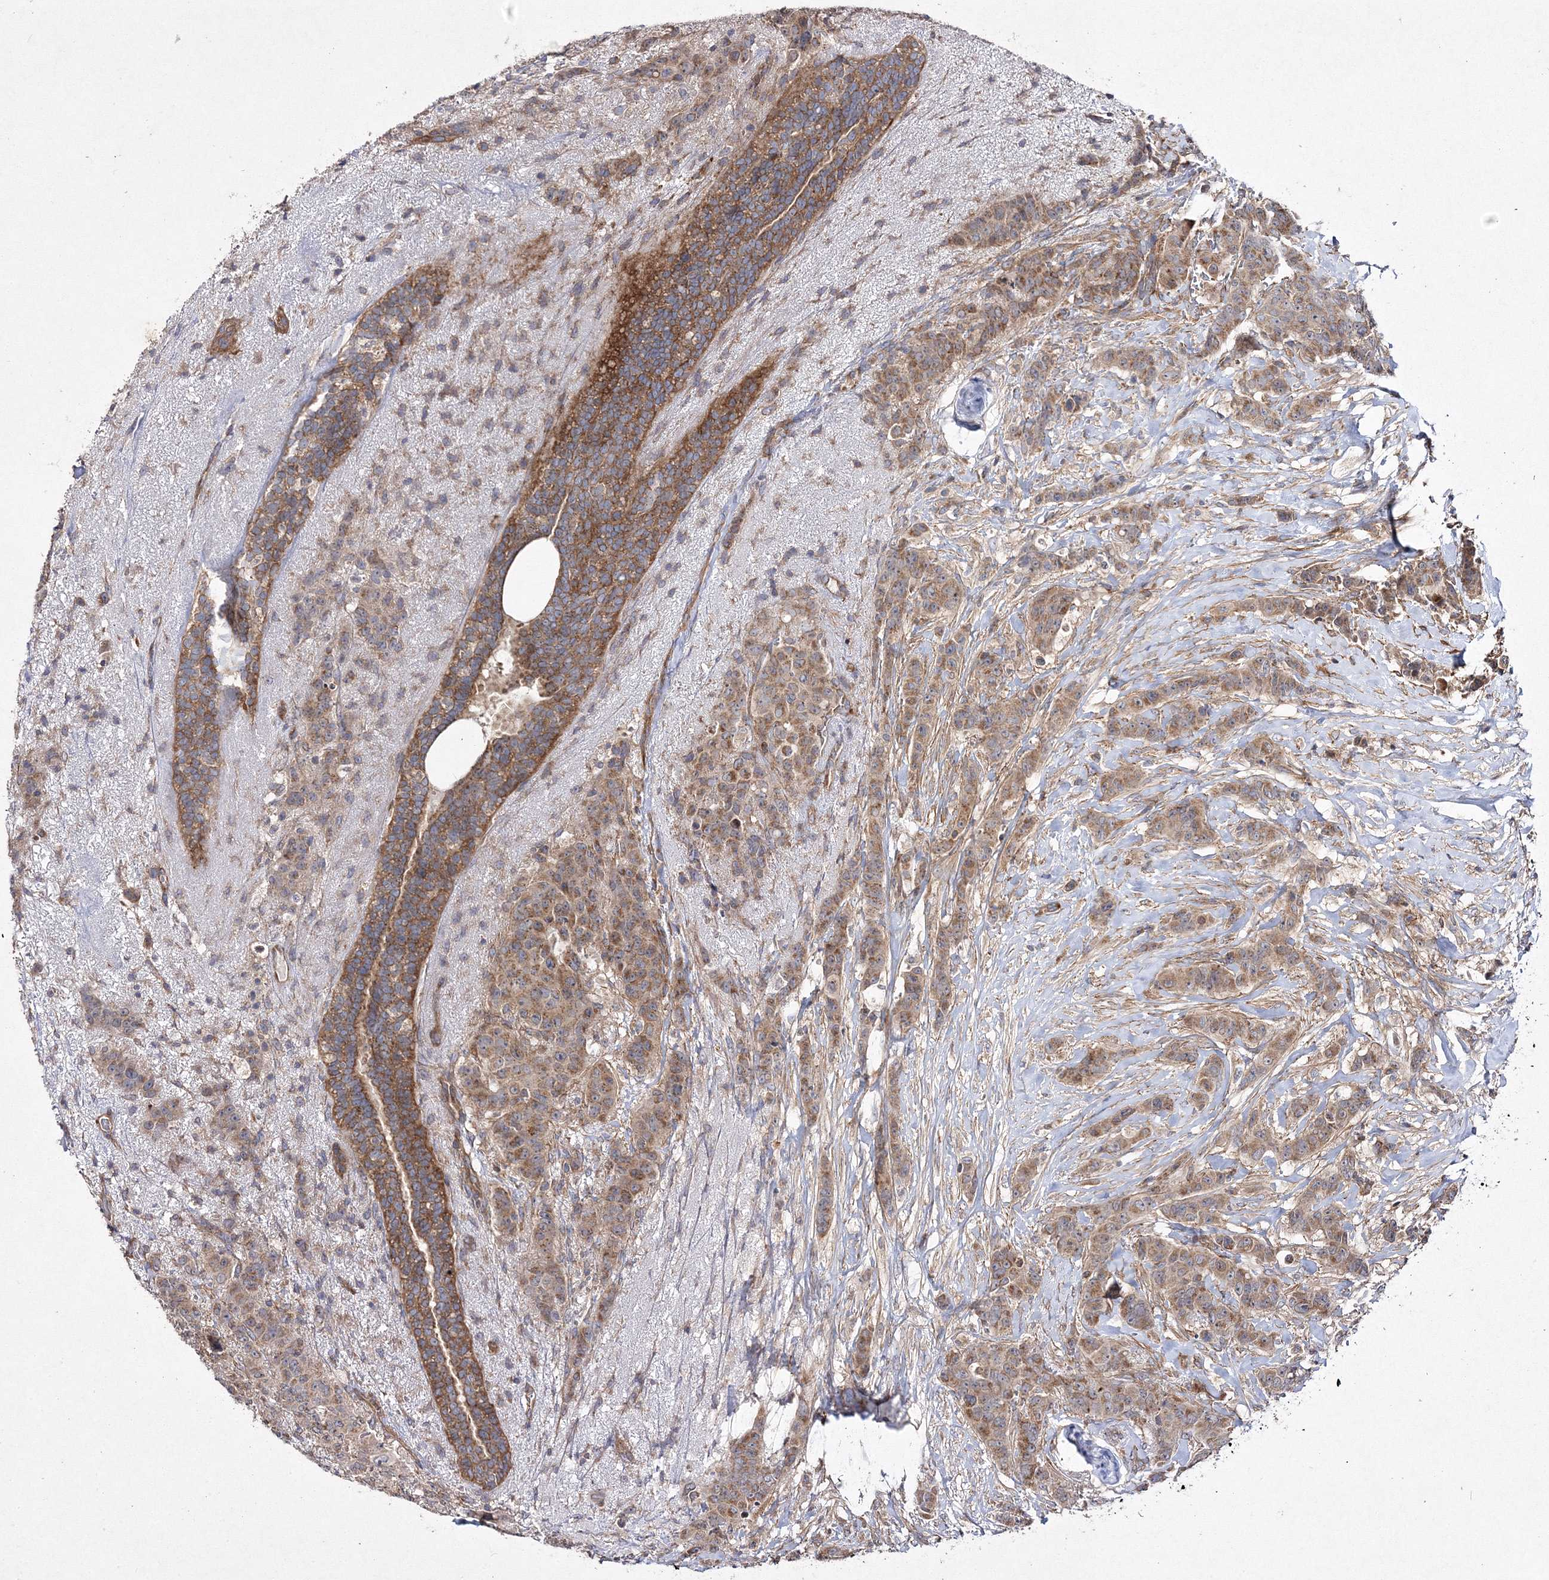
{"staining": {"intensity": "moderate", "quantity": ">75%", "location": "cytoplasmic/membranous"}, "tissue": "breast cancer", "cell_type": "Tumor cells", "image_type": "cancer", "snomed": [{"axis": "morphology", "description": "Duct carcinoma"}, {"axis": "topography", "description": "Breast"}], "caption": "Immunohistochemical staining of human breast cancer (infiltrating ductal carcinoma) shows medium levels of moderate cytoplasmic/membranous protein expression in about >75% of tumor cells. The protein is stained brown, and the nuclei are stained in blue (DAB IHC with brightfield microscopy, high magnification).", "gene": "DNAJC13", "patient": {"sex": "female", "age": 40}}